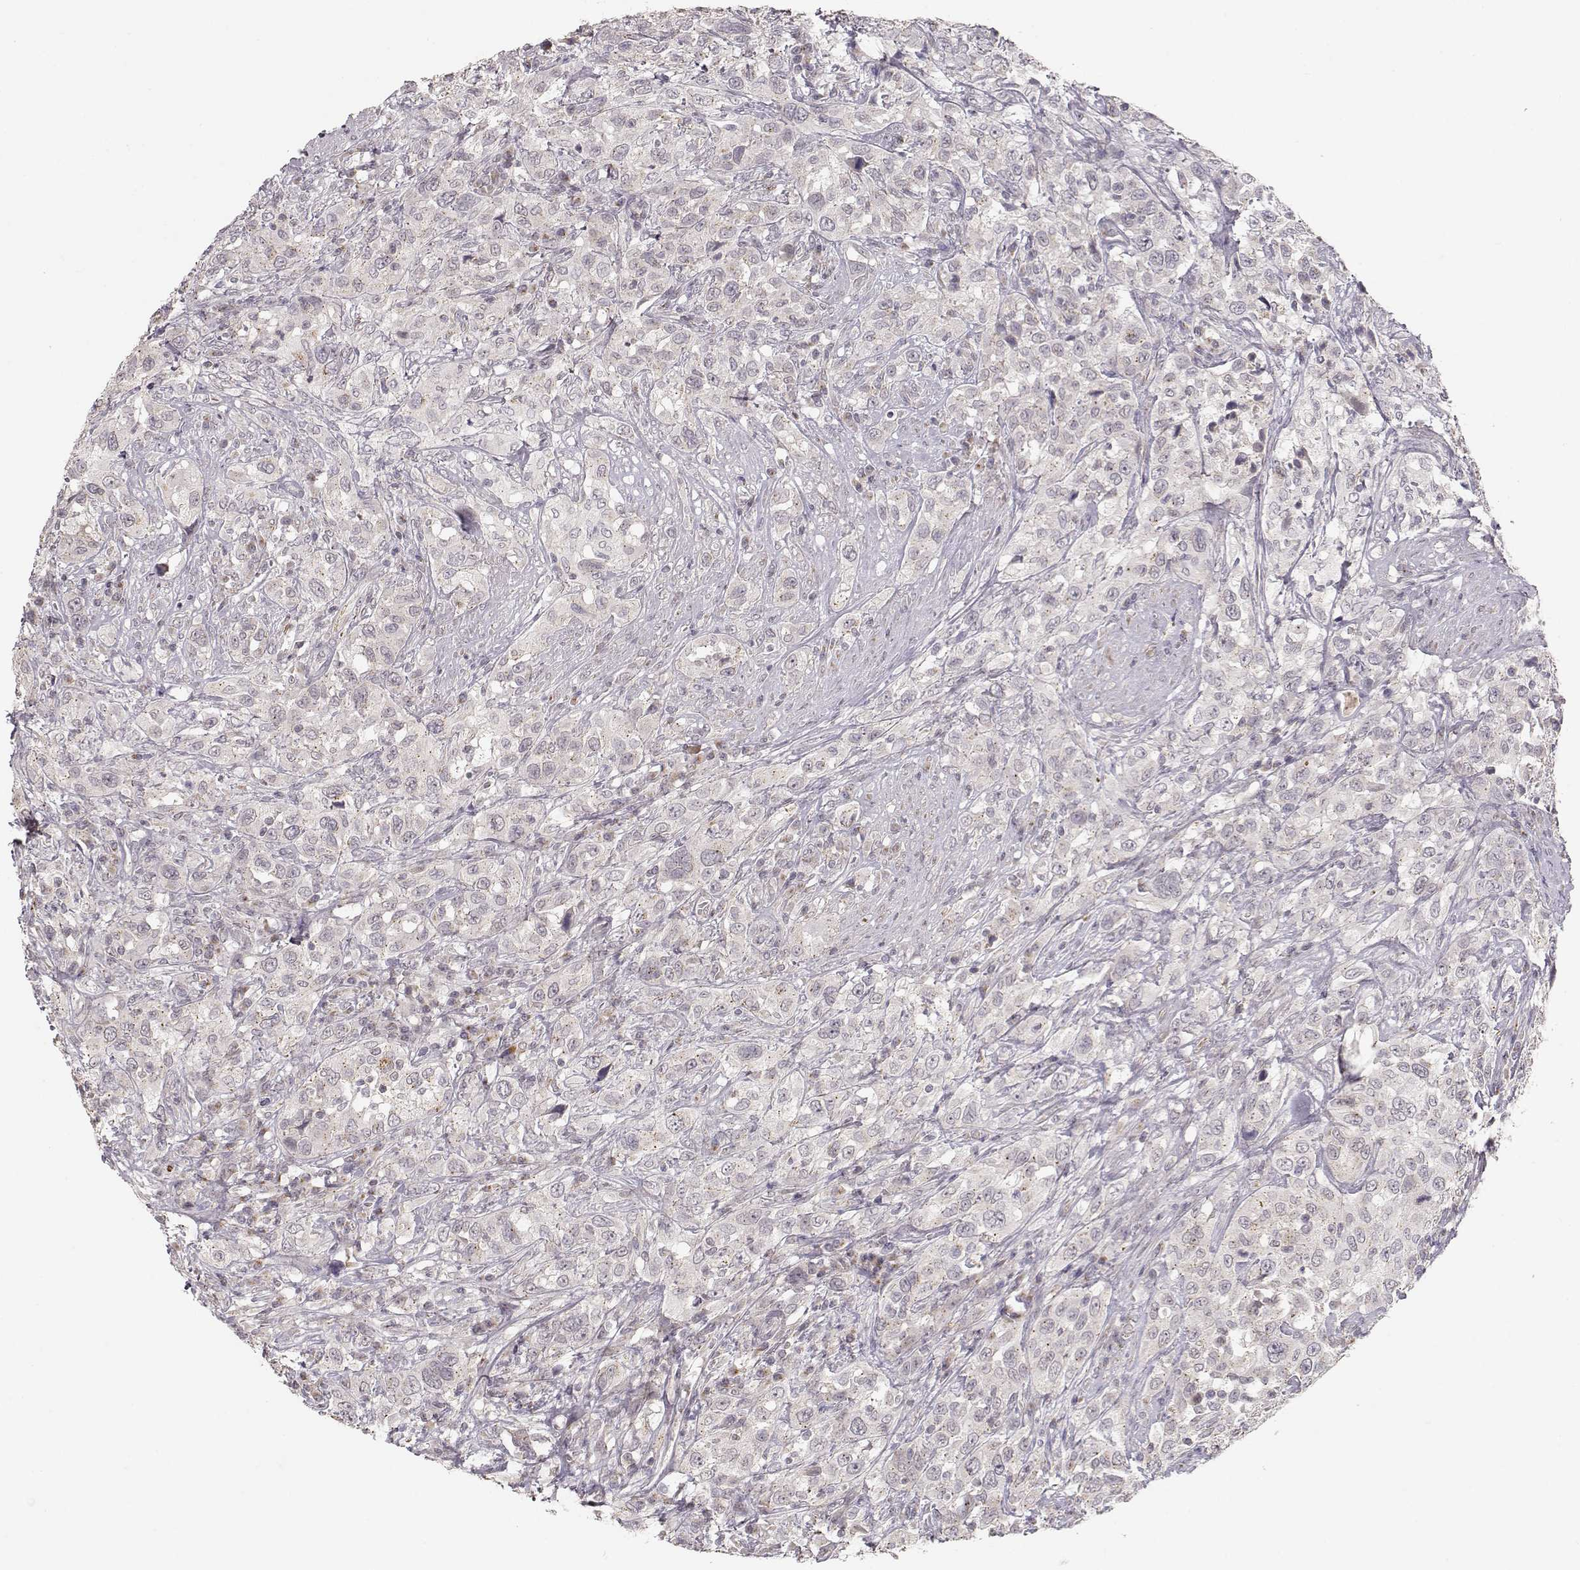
{"staining": {"intensity": "negative", "quantity": "none", "location": "none"}, "tissue": "urothelial cancer", "cell_type": "Tumor cells", "image_type": "cancer", "snomed": [{"axis": "morphology", "description": "Urothelial carcinoma, NOS"}, {"axis": "morphology", "description": "Urothelial carcinoma, High grade"}, {"axis": "topography", "description": "Urinary bladder"}], "caption": "Transitional cell carcinoma was stained to show a protein in brown. There is no significant positivity in tumor cells. (DAB immunohistochemistry, high magnification).", "gene": "PNMT", "patient": {"sex": "female", "age": 64}}